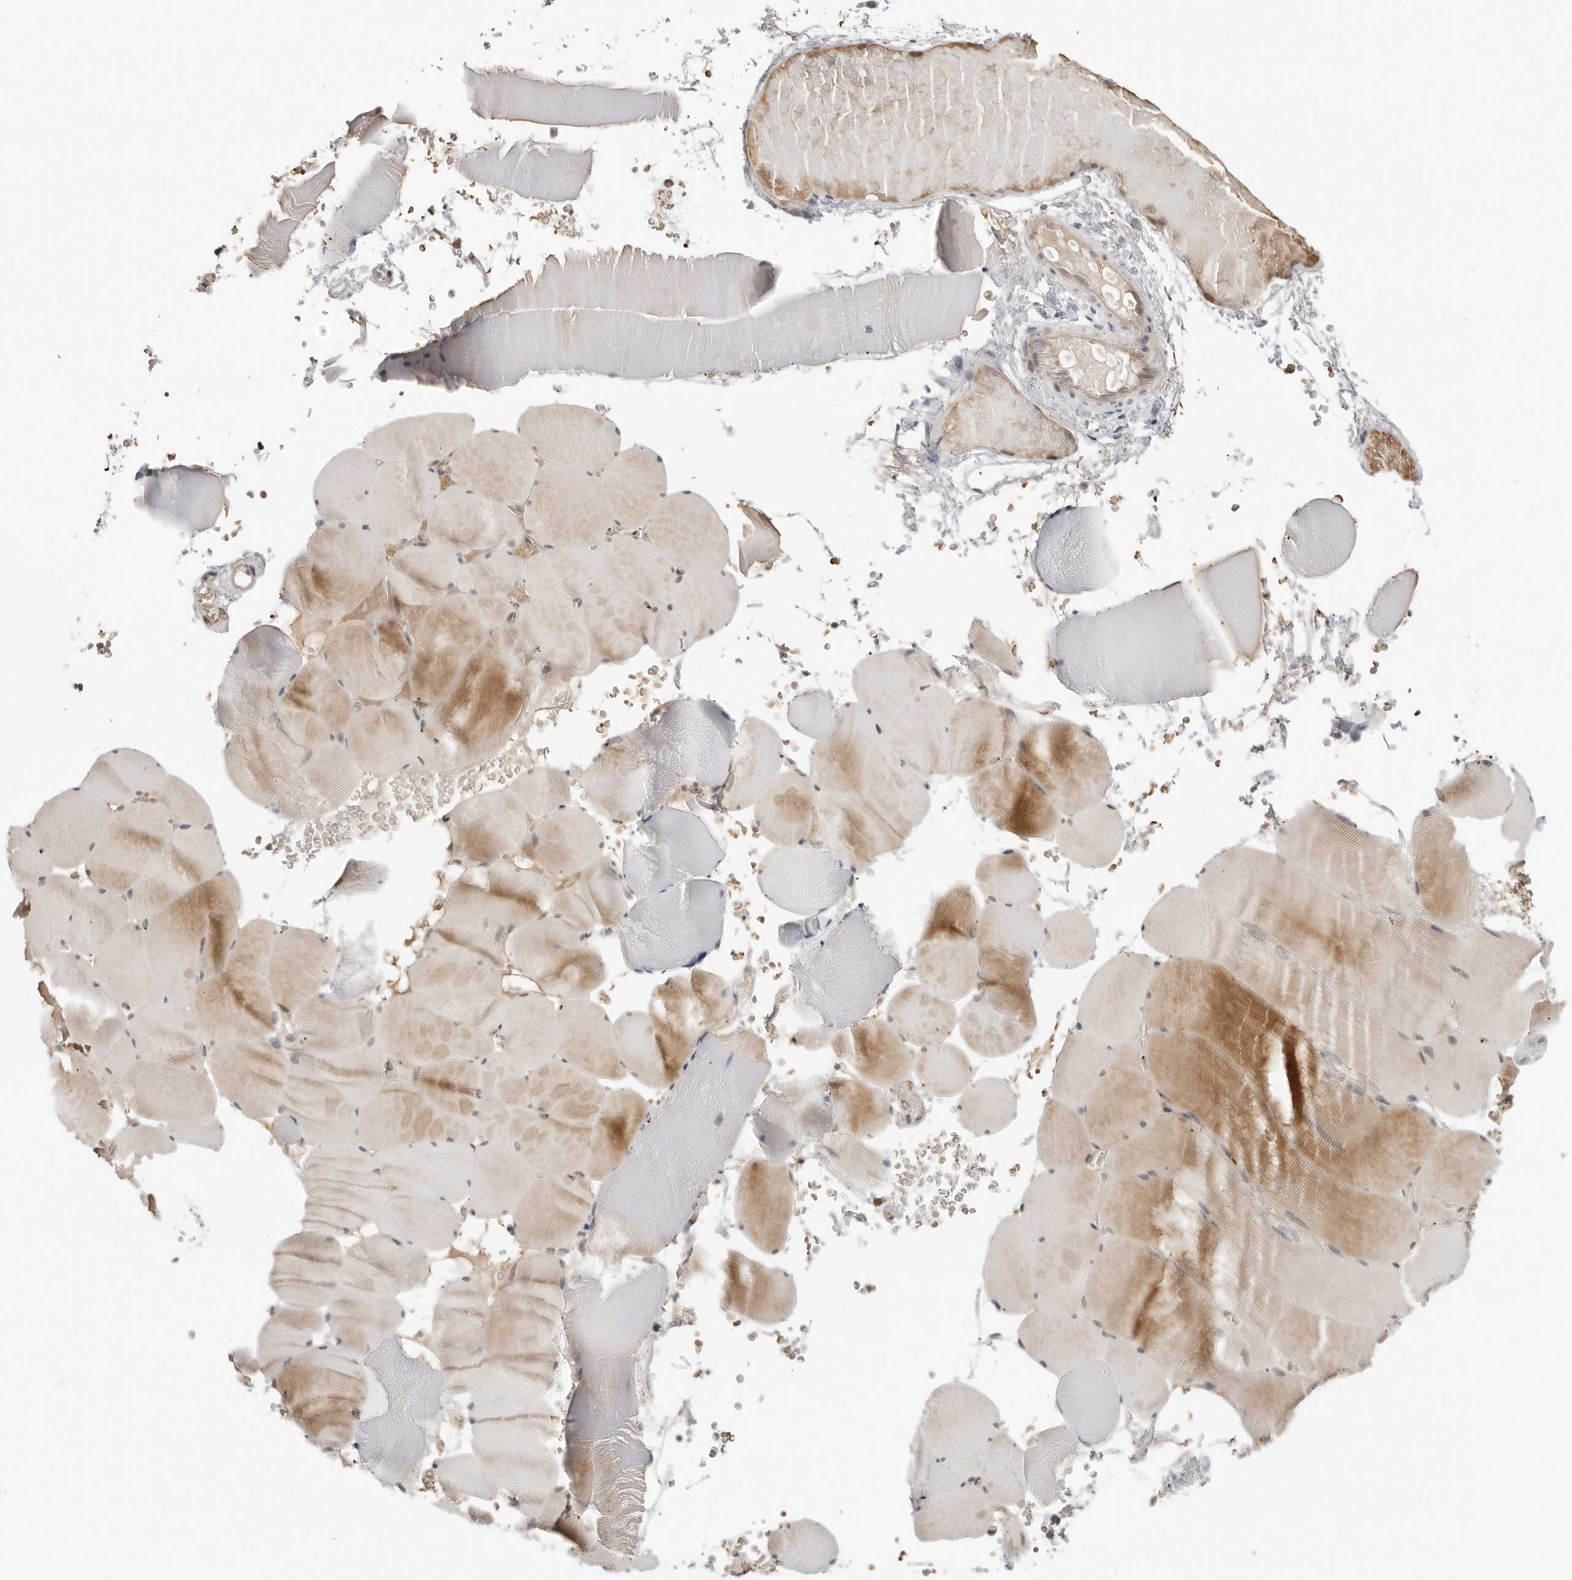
{"staining": {"intensity": "moderate", "quantity": "25%-75%", "location": "cytoplasmic/membranous"}, "tissue": "skeletal muscle", "cell_type": "Myocytes", "image_type": "normal", "snomed": [{"axis": "morphology", "description": "Normal tissue, NOS"}, {"axis": "topography", "description": "Skeletal muscle"}], "caption": "Immunohistochemical staining of benign skeletal muscle reveals 25%-75% levels of moderate cytoplasmic/membranous protein staining in about 25%-75% of myocytes. (DAB (3,3'-diaminobenzidine) IHC, brown staining for protein, blue staining for nuclei).", "gene": "SUGCT", "patient": {"sex": "male", "age": 62}}